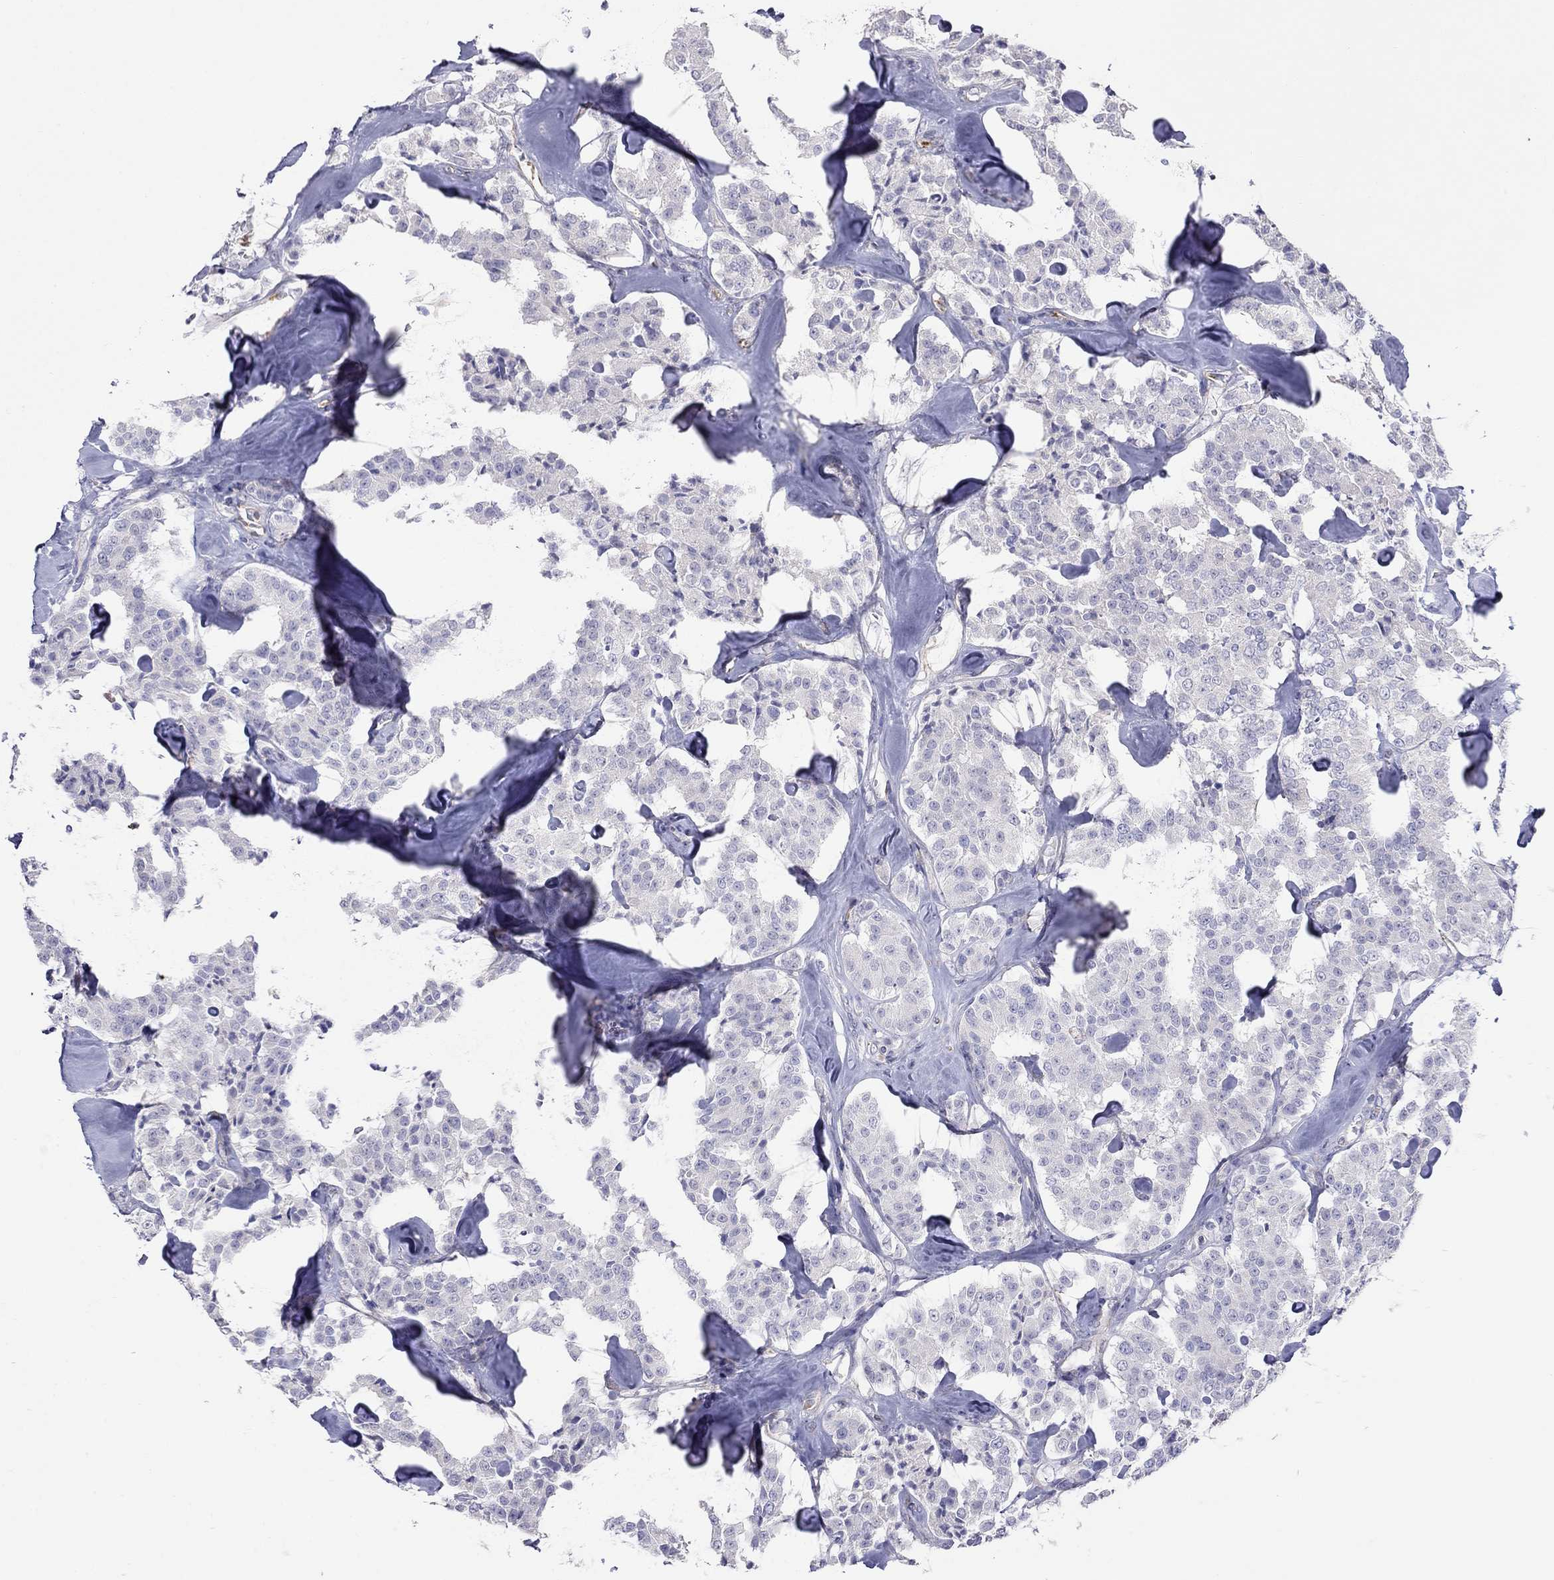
{"staining": {"intensity": "negative", "quantity": "none", "location": "none"}, "tissue": "carcinoid", "cell_type": "Tumor cells", "image_type": "cancer", "snomed": [{"axis": "morphology", "description": "Carcinoid, malignant, NOS"}, {"axis": "topography", "description": "Pancreas"}], "caption": "This is an immunohistochemistry histopathology image of carcinoid. There is no positivity in tumor cells.", "gene": "SPINT4", "patient": {"sex": "male", "age": 41}}